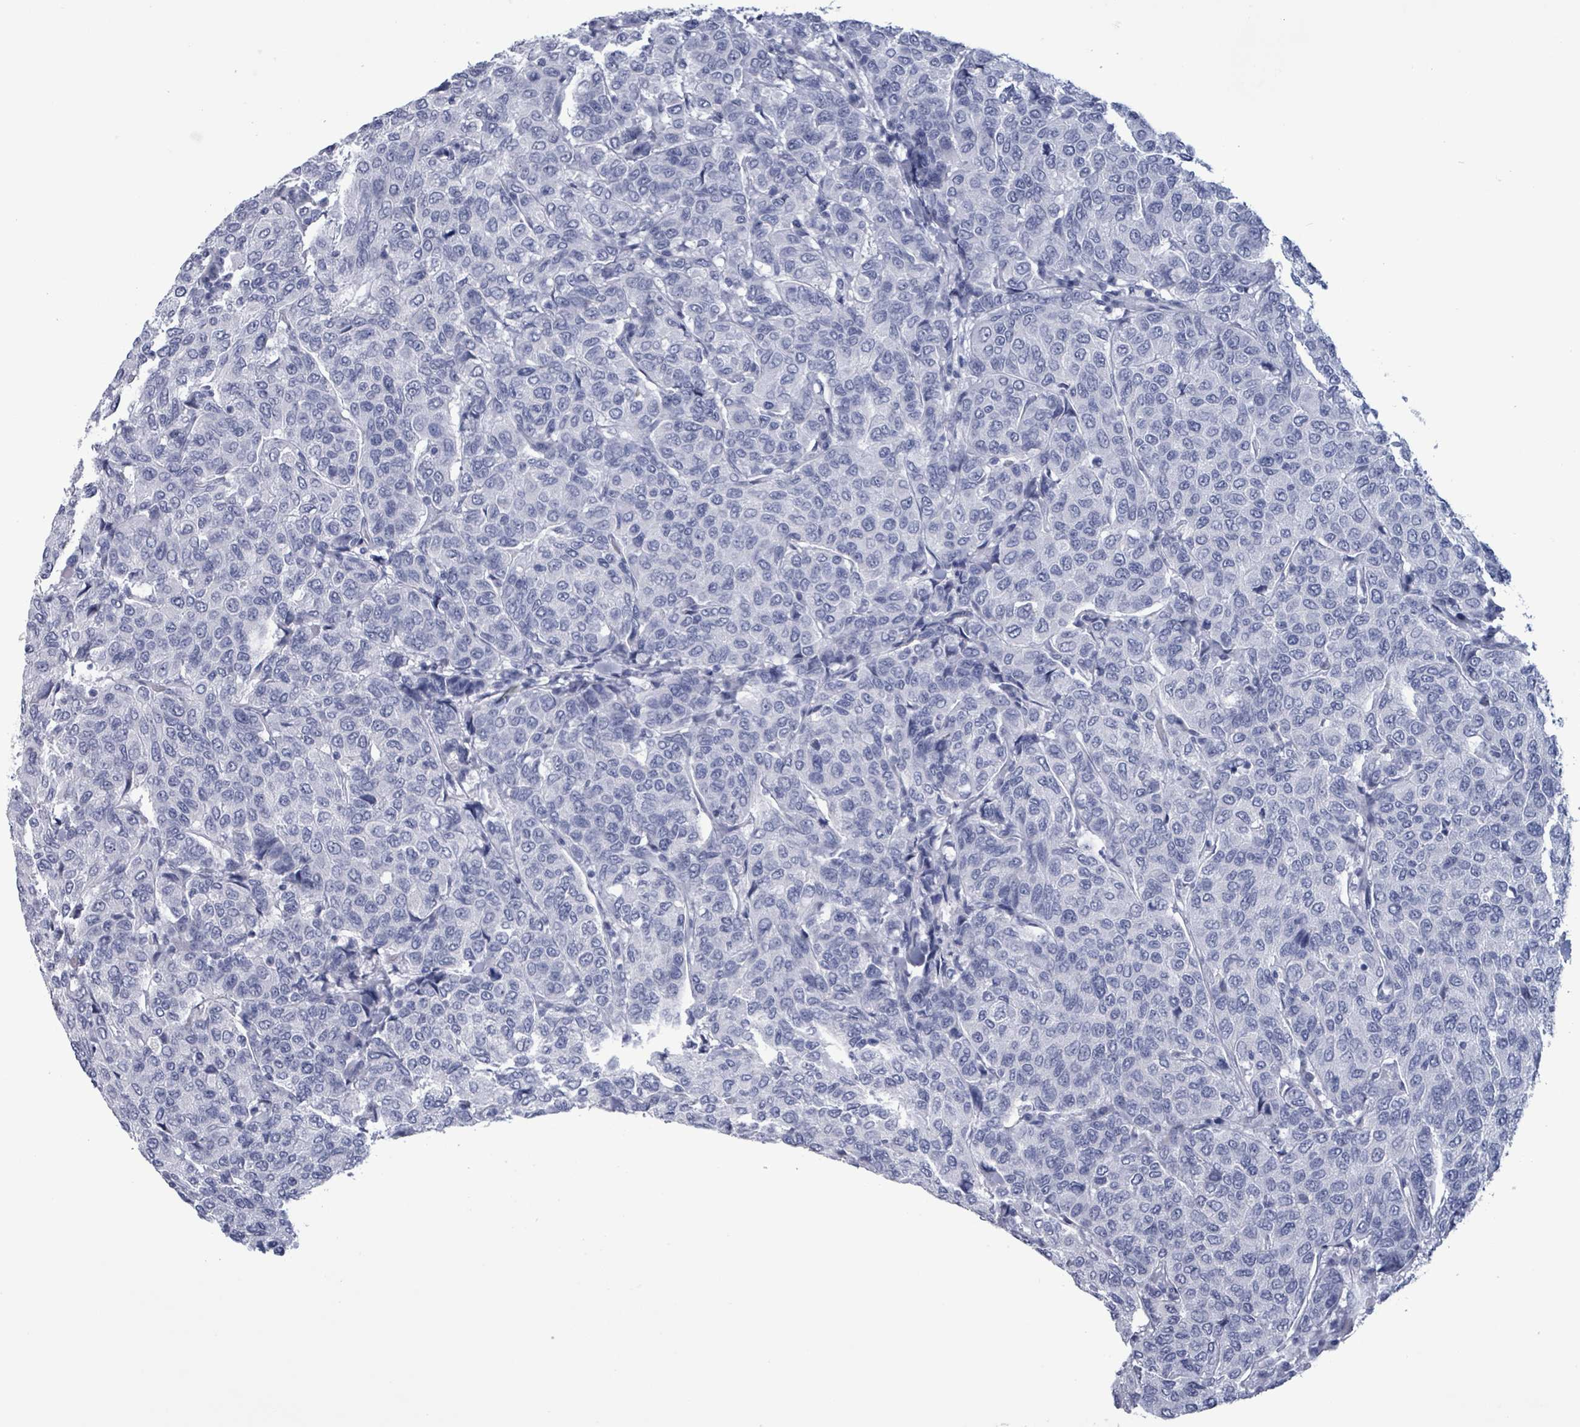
{"staining": {"intensity": "negative", "quantity": "none", "location": "none"}, "tissue": "breast cancer", "cell_type": "Tumor cells", "image_type": "cancer", "snomed": [{"axis": "morphology", "description": "Duct carcinoma"}, {"axis": "topography", "description": "Breast"}], "caption": "DAB (3,3'-diaminobenzidine) immunohistochemical staining of human breast cancer (invasive ductal carcinoma) reveals no significant positivity in tumor cells.", "gene": "NKX2-1", "patient": {"sex": "female", "age": 55}}